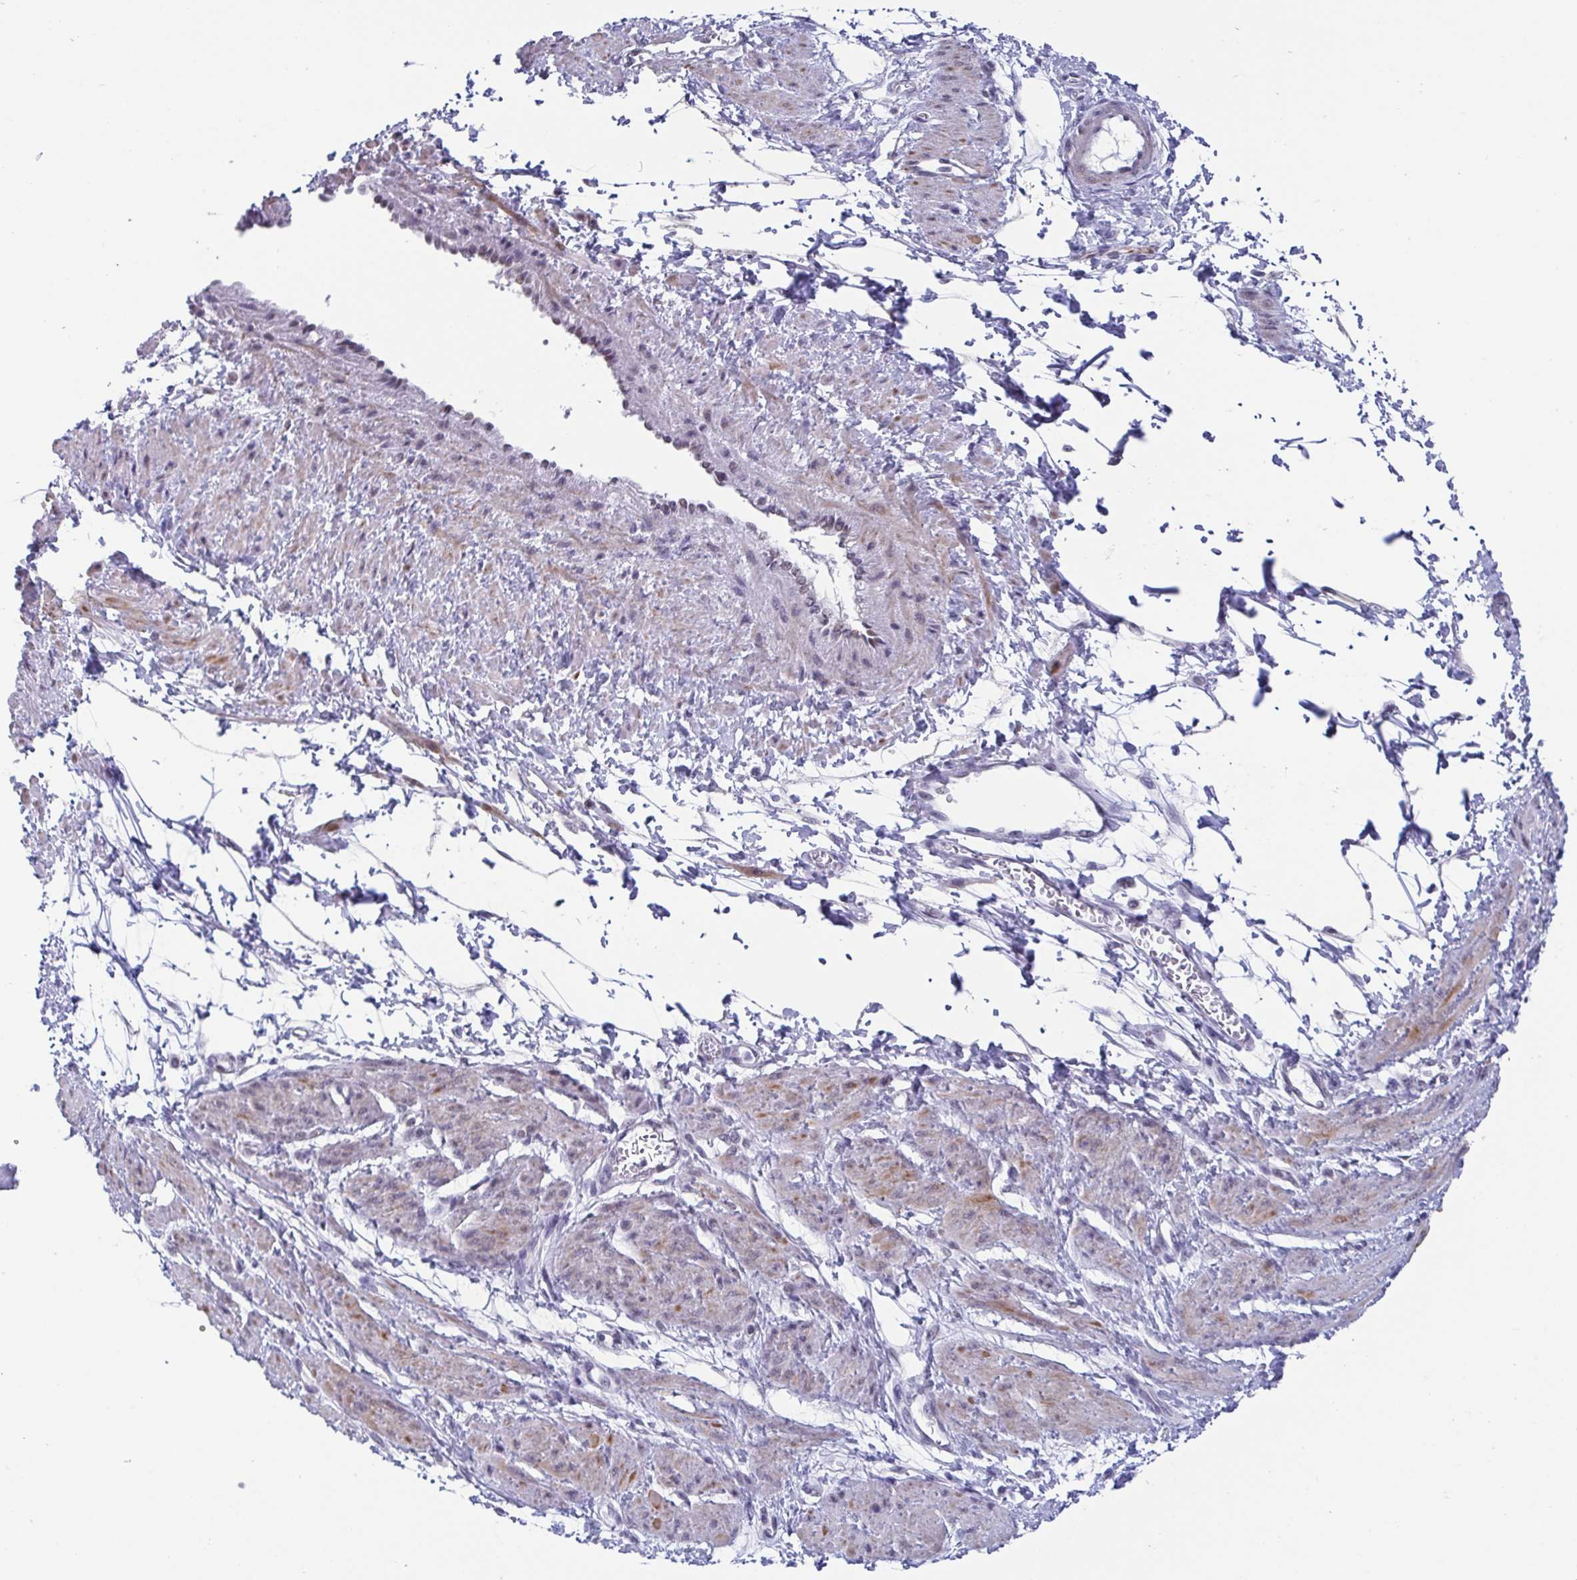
{"staining": {"intensity": "strong", "quantity": "<25%", "location": "cytoplasmic/membranous"}, "tissue": "smooth muscle", "cell_type": "Smooth muscle cells", "image_type": "normal", "snomed": [{"axis": "morphology", "description": "Normal tissue, NOS"}, {"axis": "topography", "description": "Smooth muscle"}, {"axis": "topography", "description": "Uterus"}], "caption": "About <25% of smooth muscle cells in normal smooth muscle exhibit strong cytoplasmic/membranous protein positivity as visualized by brown immunohistochemical staining.", "gene": "TMEM92", "patient": {"sex": "female", "age": 39}}